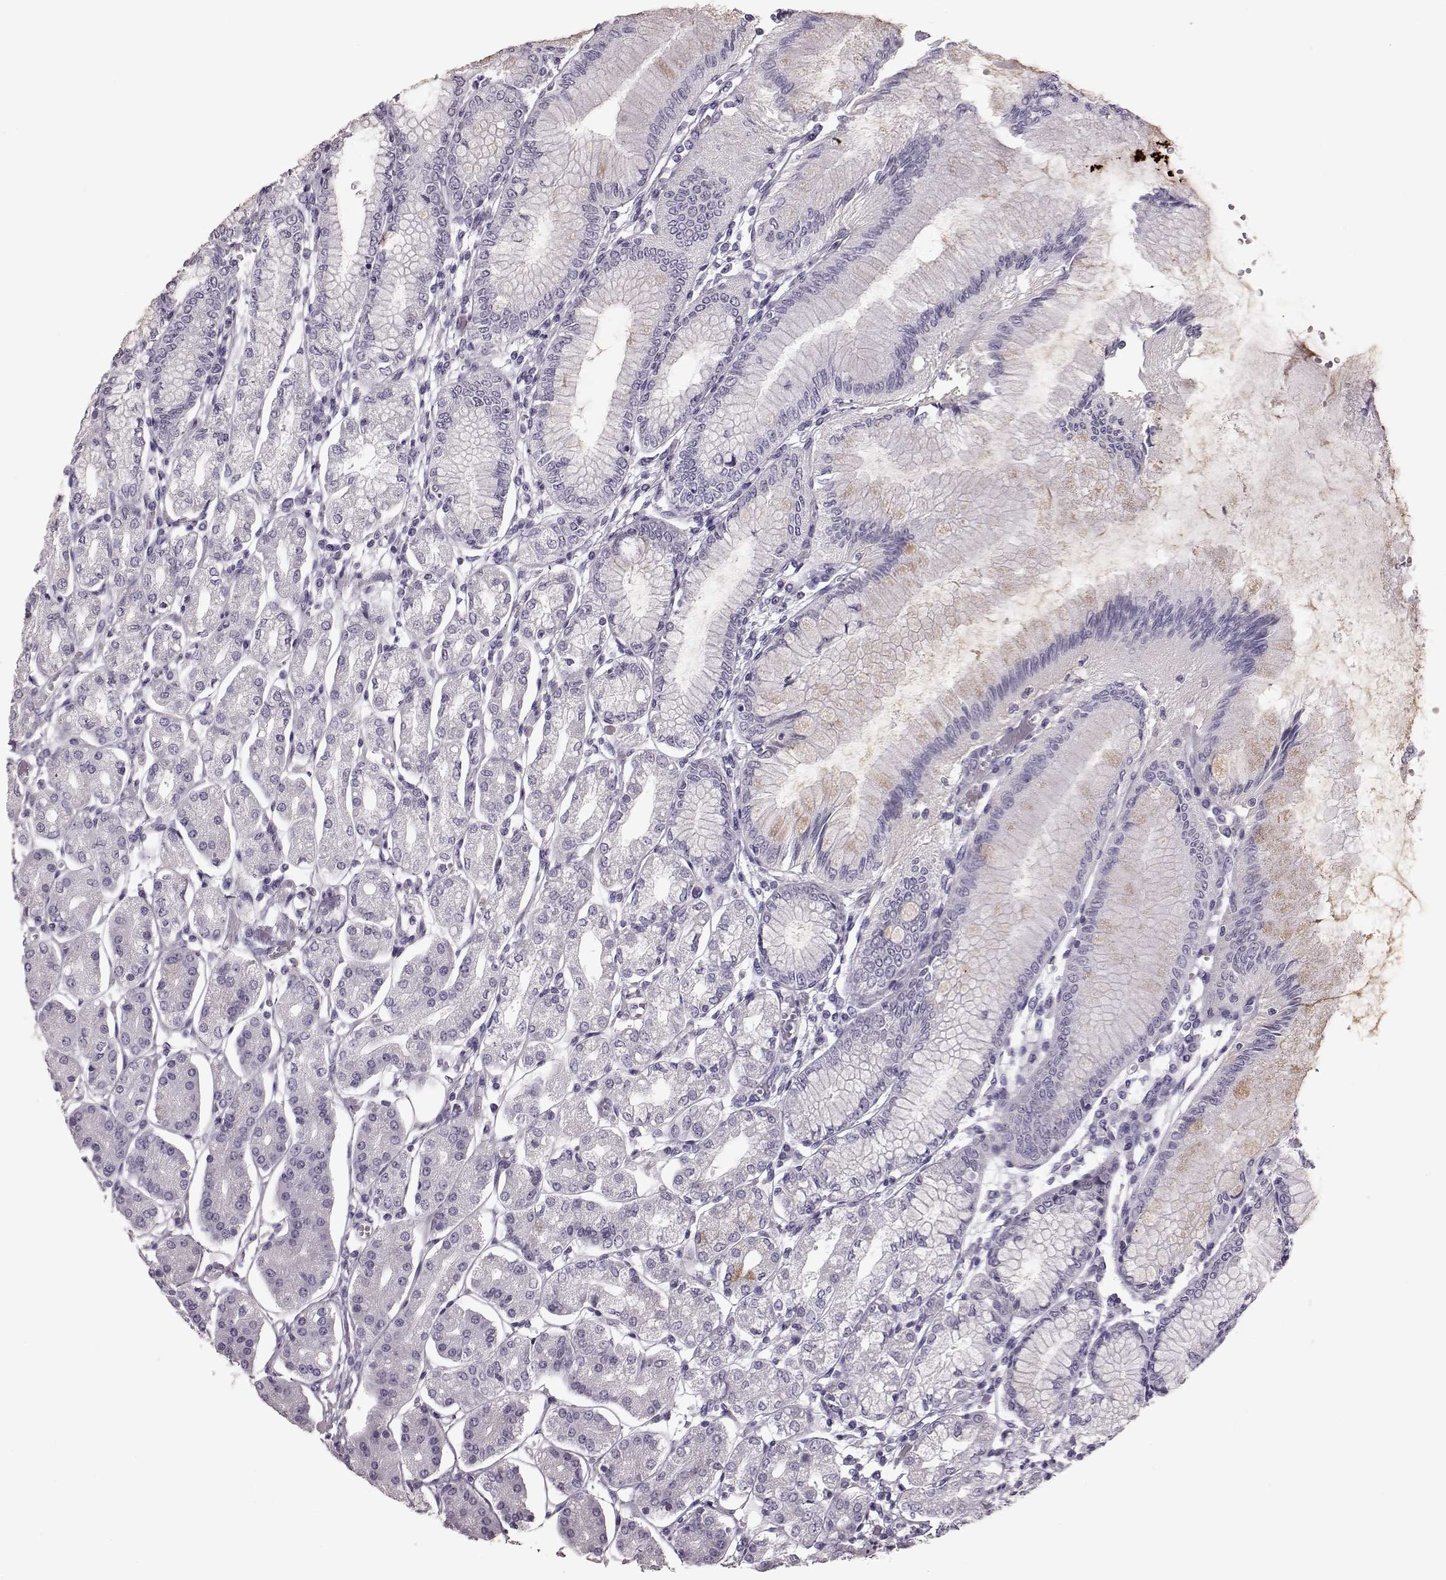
{"staining": {"intensity": "negative", "quantity": "none", "location": "none"}, "tissue": "stomach", "cell_type": "Glandular cells", "image_type": "normal", "snomed": [{"axis": "morphology", "description": "Normal tissue, NOS"}, {"axis": "topography", "description": "Skeletal muscle"}, {"axis": "topography", "description": "Stomach"}], "caption": "The histopathology image shows no significant expression in glandular cells of stomach.", "gene": "CRYBA2", "patient": {"sex": "female", "age": 57}}